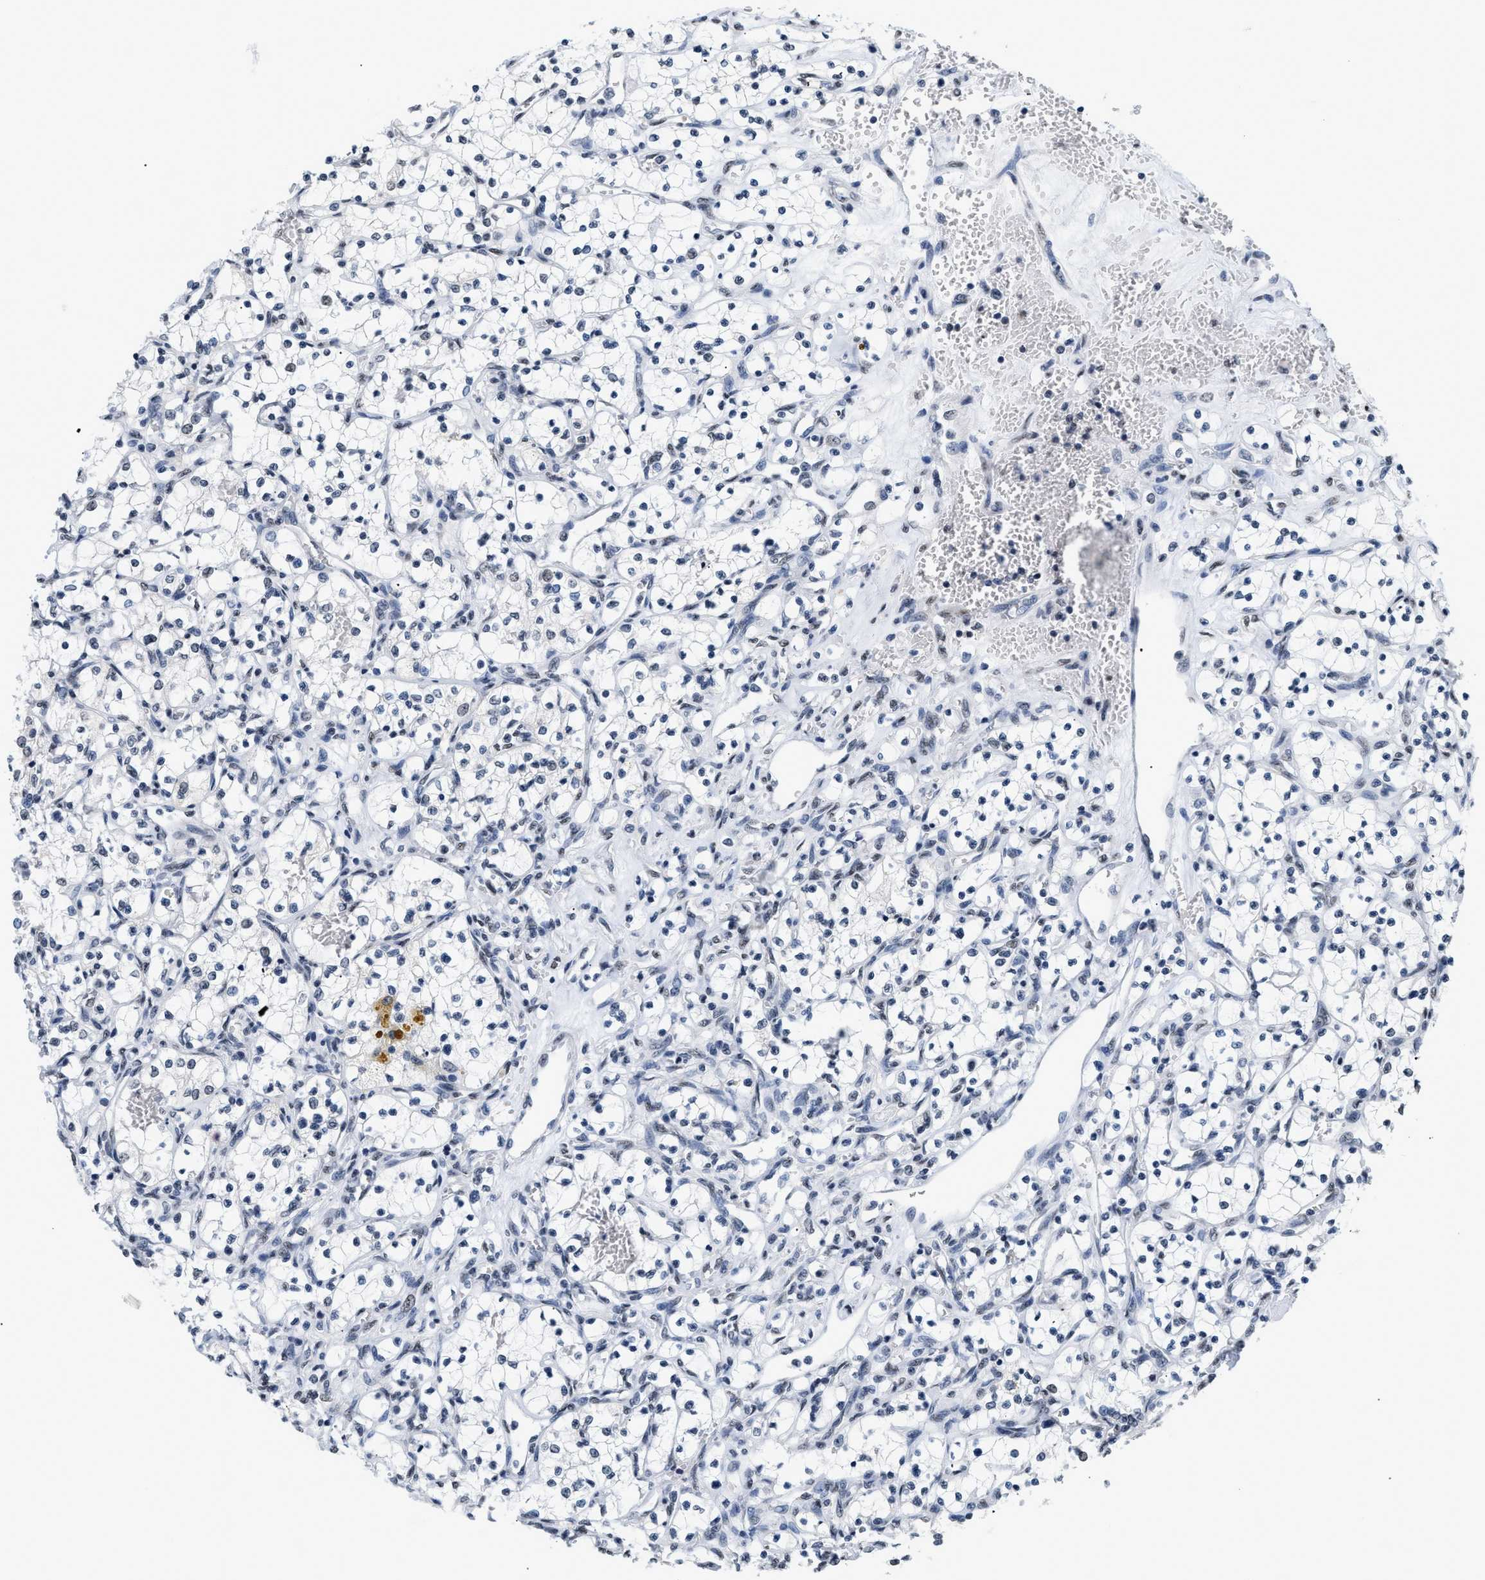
{"staining": {"intensity": "negative", "quantity": "none", "location": "none"}, "tissue": "renal cancer", "cell_type": "Tumor cells", "image_type": "cancer", "snomed": [{"axis": "morphology", "description": "Adenocarcinoma, NOS"}, {"axis": "topography", "description": "Kidney"}], "caption": "An immunohistochemistry histopathology image of adenocarcinoma (renal) is shown. There is no staining in tumor cells of adenocarcinoma (renal).", "gene": "RAF1", "patient": {"sex": "female", "age": 69}}